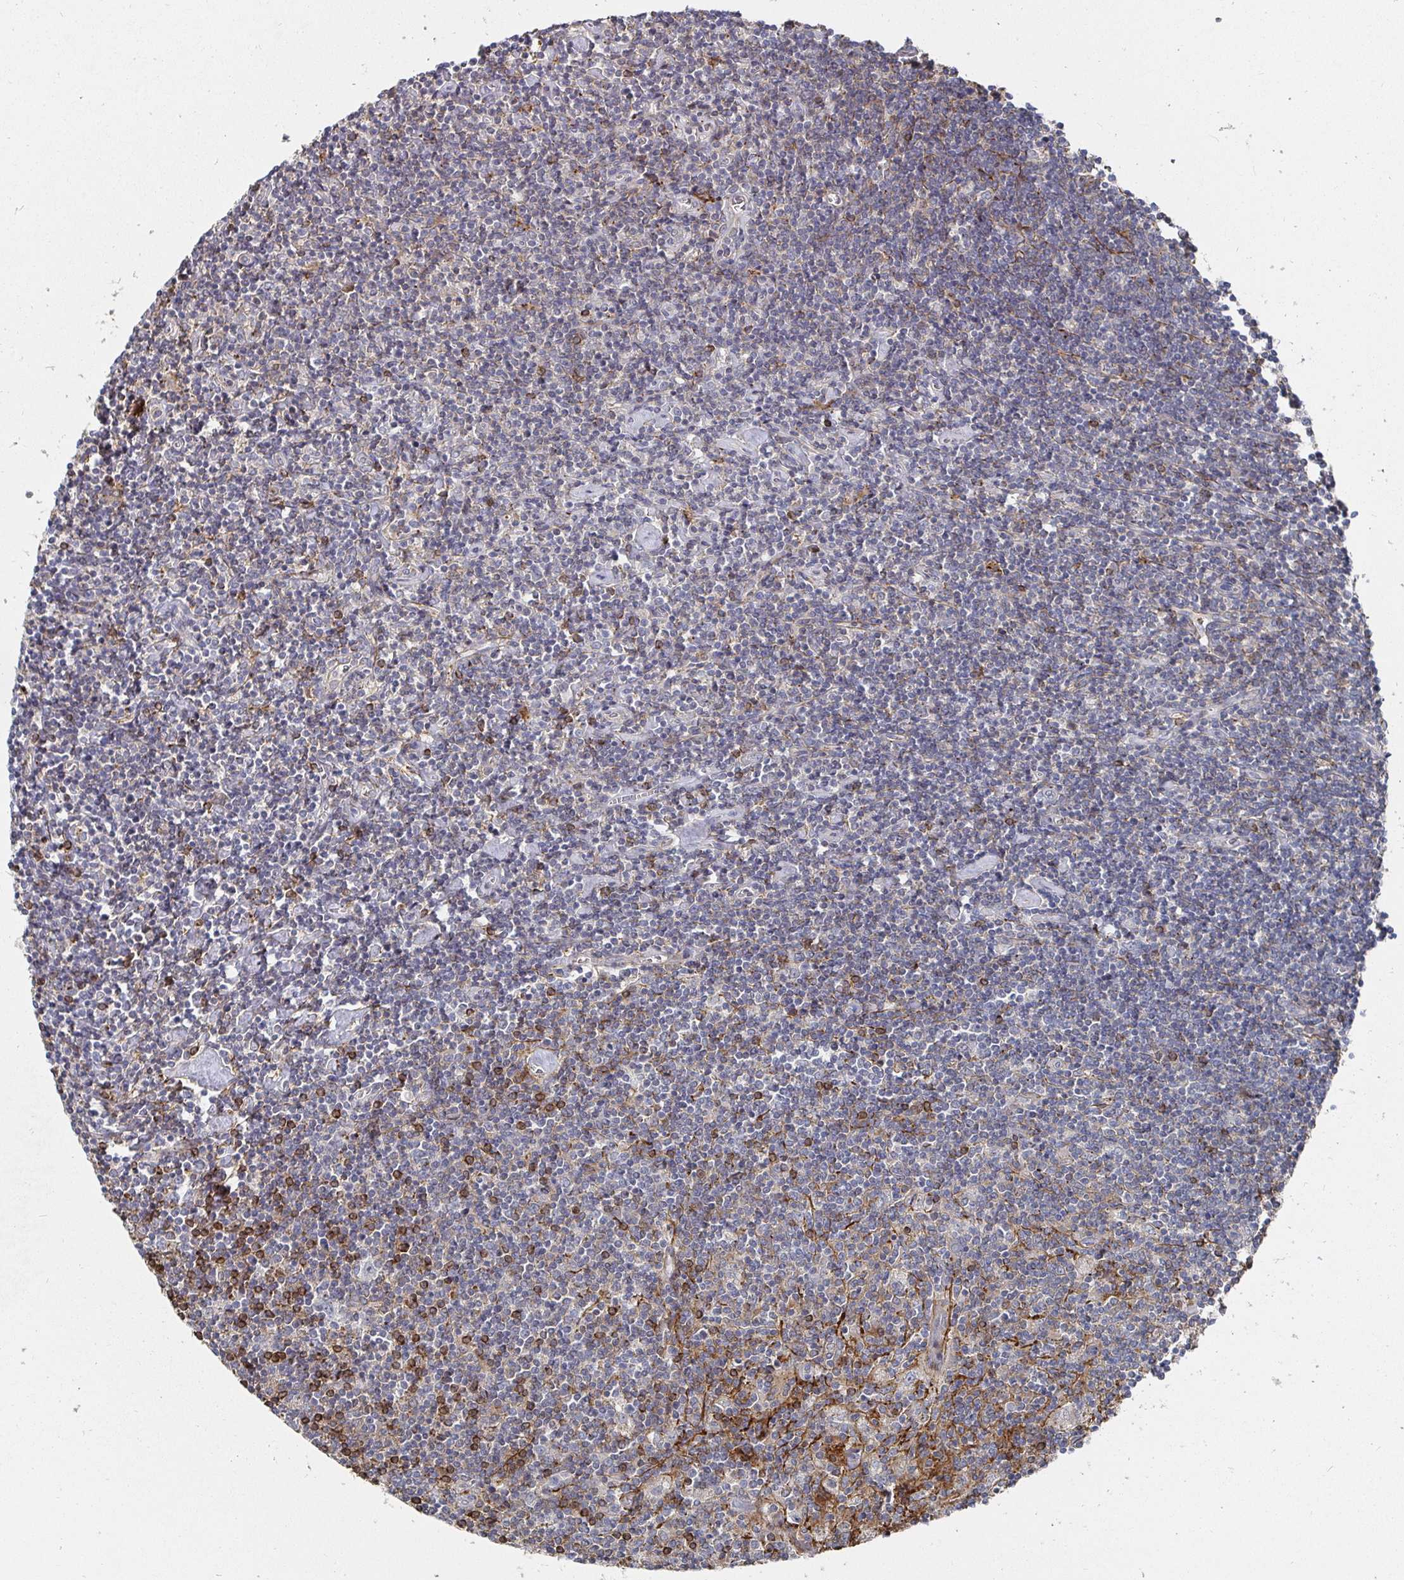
{"staining": {"intensity": "negative", "quantity": "none", "location": "none"}, "tissue": "lymphoma", "cell_type": "Tumor cells", "image_type": "cancer", "snomed": [{"axis": "morphology", "description": "Hodgkin's disease, NOS"}, {"axis": "topography", "description": "Lymph node"}], "caption": "High magnification brightfield microscopy of lymphoma stained with DAB (3,3'-diaminobenzidine) (brown) and counterstained with hematoxylin (blue): tumor cells show no significant expression.", "gene": "GJA4", "patient": {"sex": "male", "age": 40}}